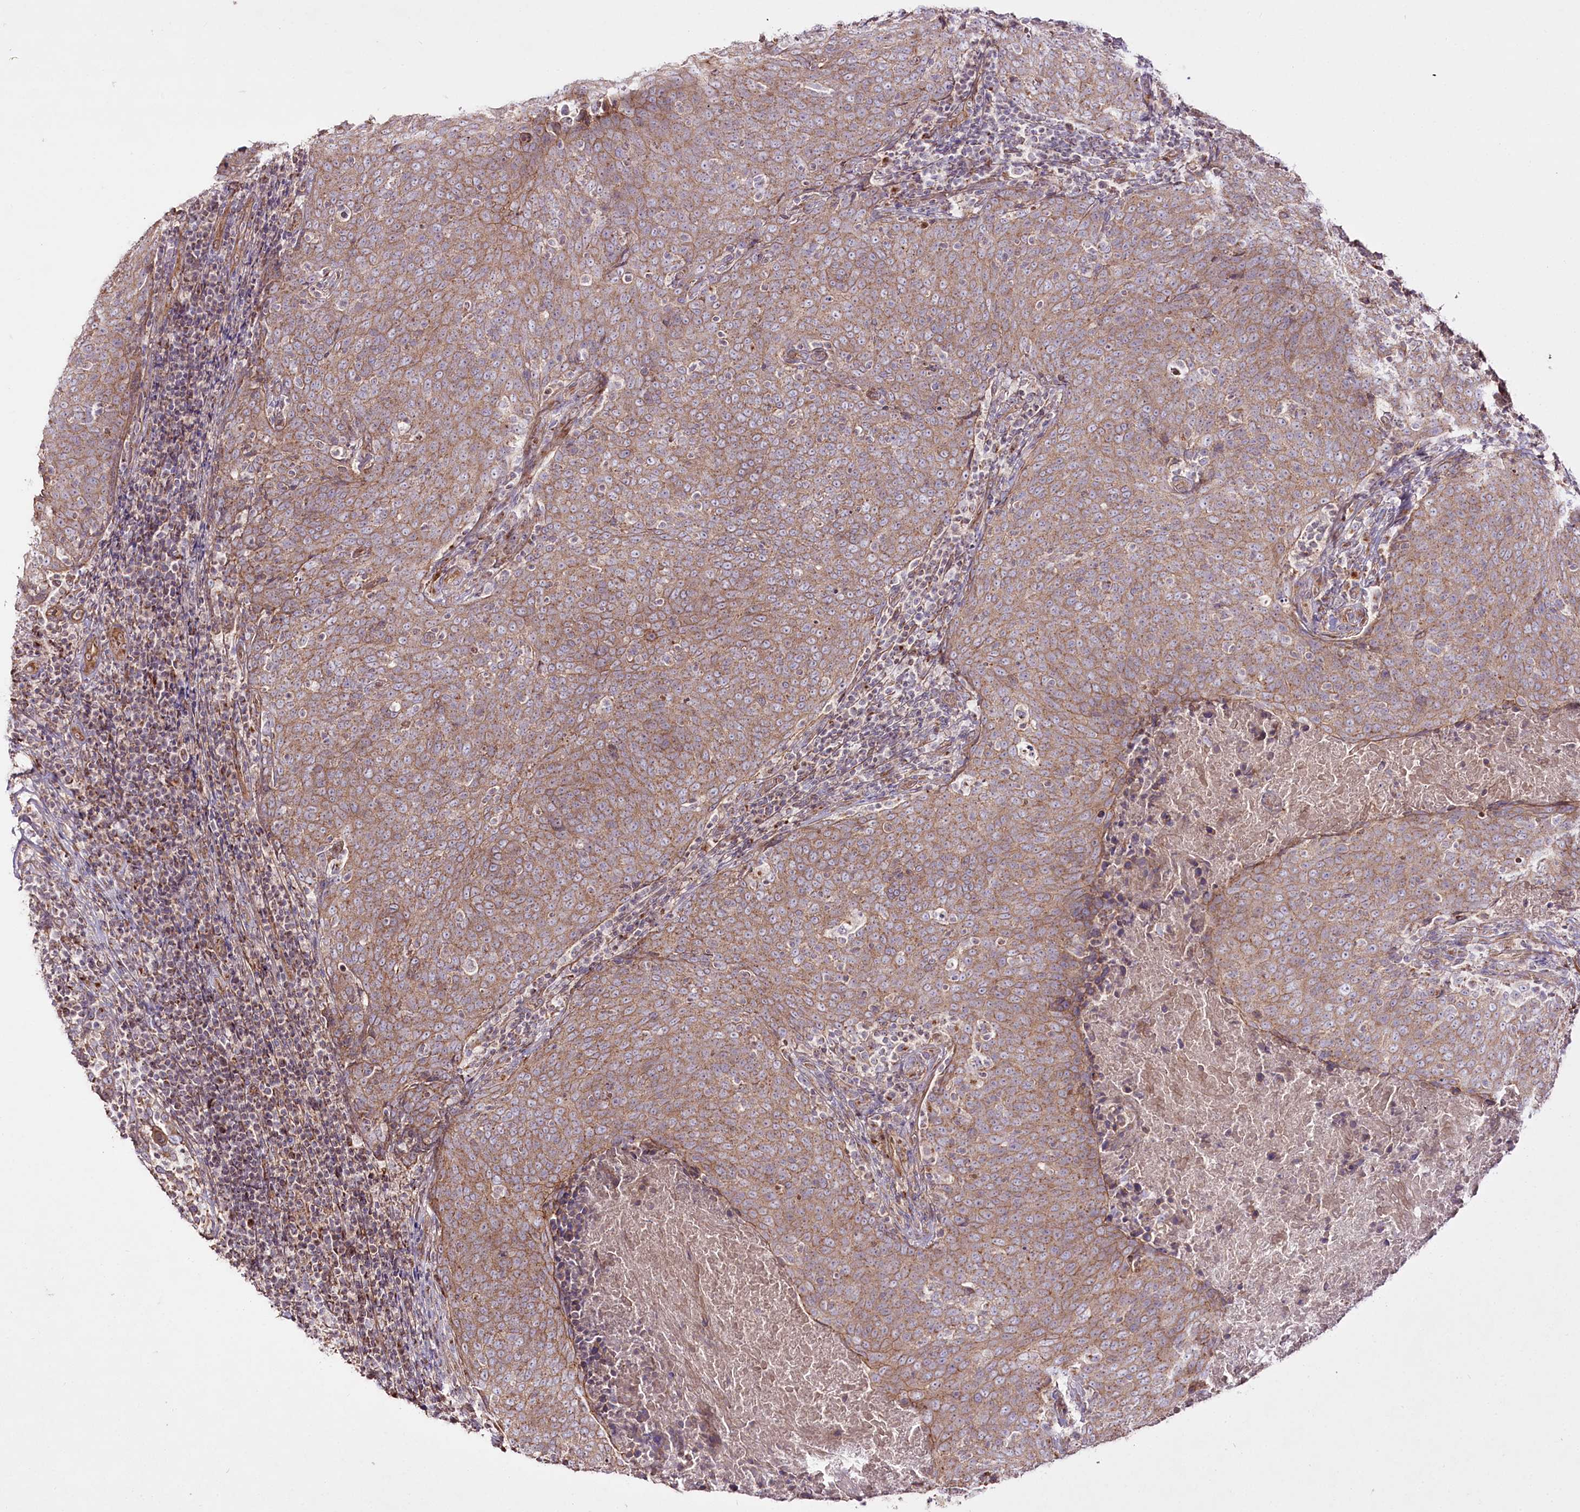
{"staining": {"intensity": "moderate", "quantity": ">75%", "location": "cytoplasmic/membranous"}, "tissue": "head and neck cancer", "cell_type": "Tumor cells", "image_type": "cancer", "snomed": [{"axis": "morphology", "description": "Squamous cell carcinoma, NOS"}, {"axis": "morphology", "description": "Squamous cell carcinoma, metastatic, NOS"}, {"axis": "topography", "description": "Lymph node"}, {"axis": "topography", "description": "Head-Neck"}], "caption": "Head and neck cancer (metastatic squamous cell carcinoma) tissue displays moderate cytoplasmic/membranous expression in about >75% of tumor cells, visualized by immunohistochemistry.", "gene": "REXO2", "patient": {"sex": "male", "age": 62}}